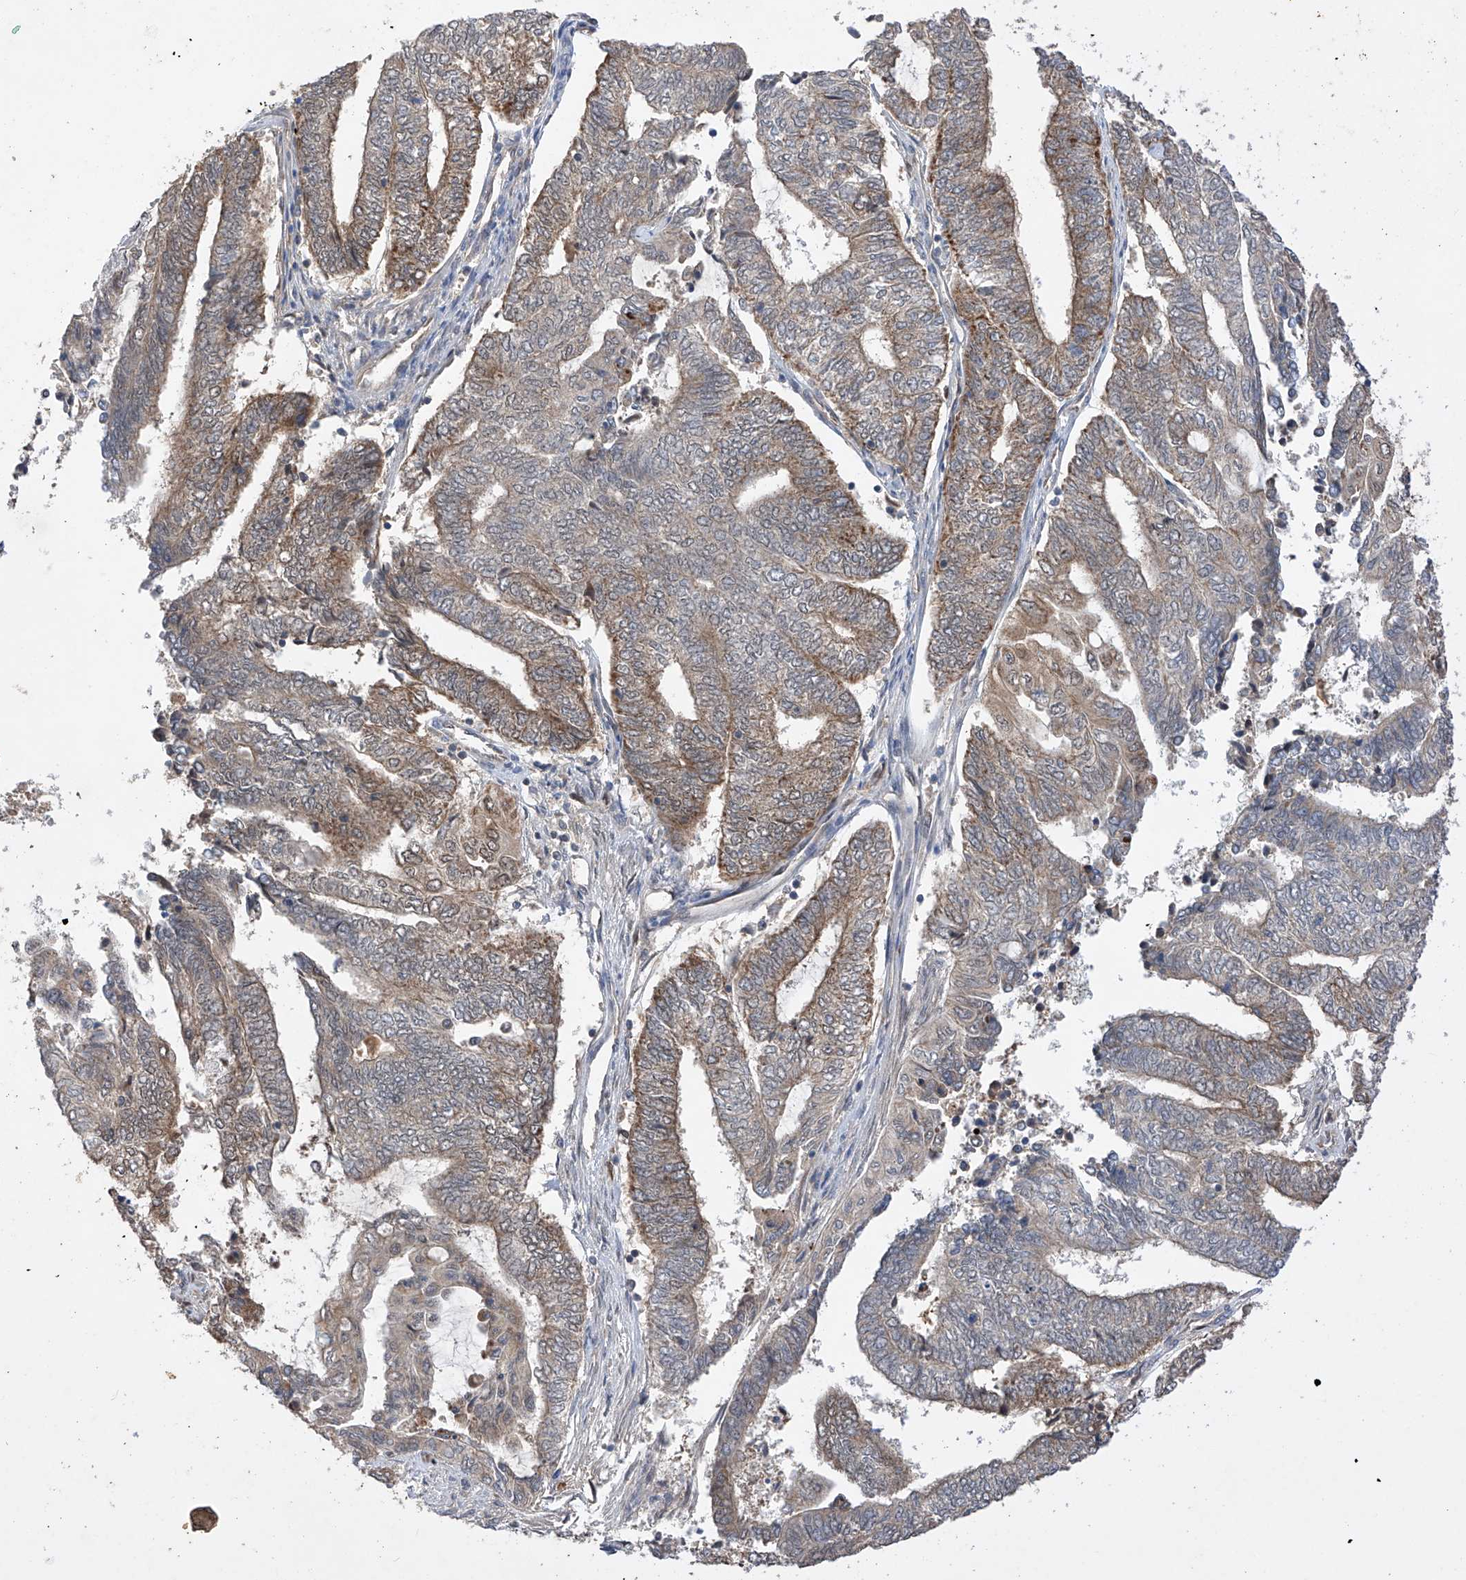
{"staining": {"intensity": "moderate", "quantity": "25%-75%", "location": "cytoplasmic/membranous"}, "tissue": "endometrial cancer", "cell_type": "Tumor cells", "image_type": "cancer", "snomed": [{"axis": "morphology", "description": "Adenocarcinoma, NOS"}, {"axis": "topography", "description": "Uterus"}, {"axis": "topography", "description": "Endometrium"}], "caption": "Endometrial cancer stained for a protein (brown) demonstrates moderate cytoplasmic/membranous positive staining in about 25%-75% of tumor cells.", "gene": "SDHAF4", "patient": {"sex": "female", "age": 70}}